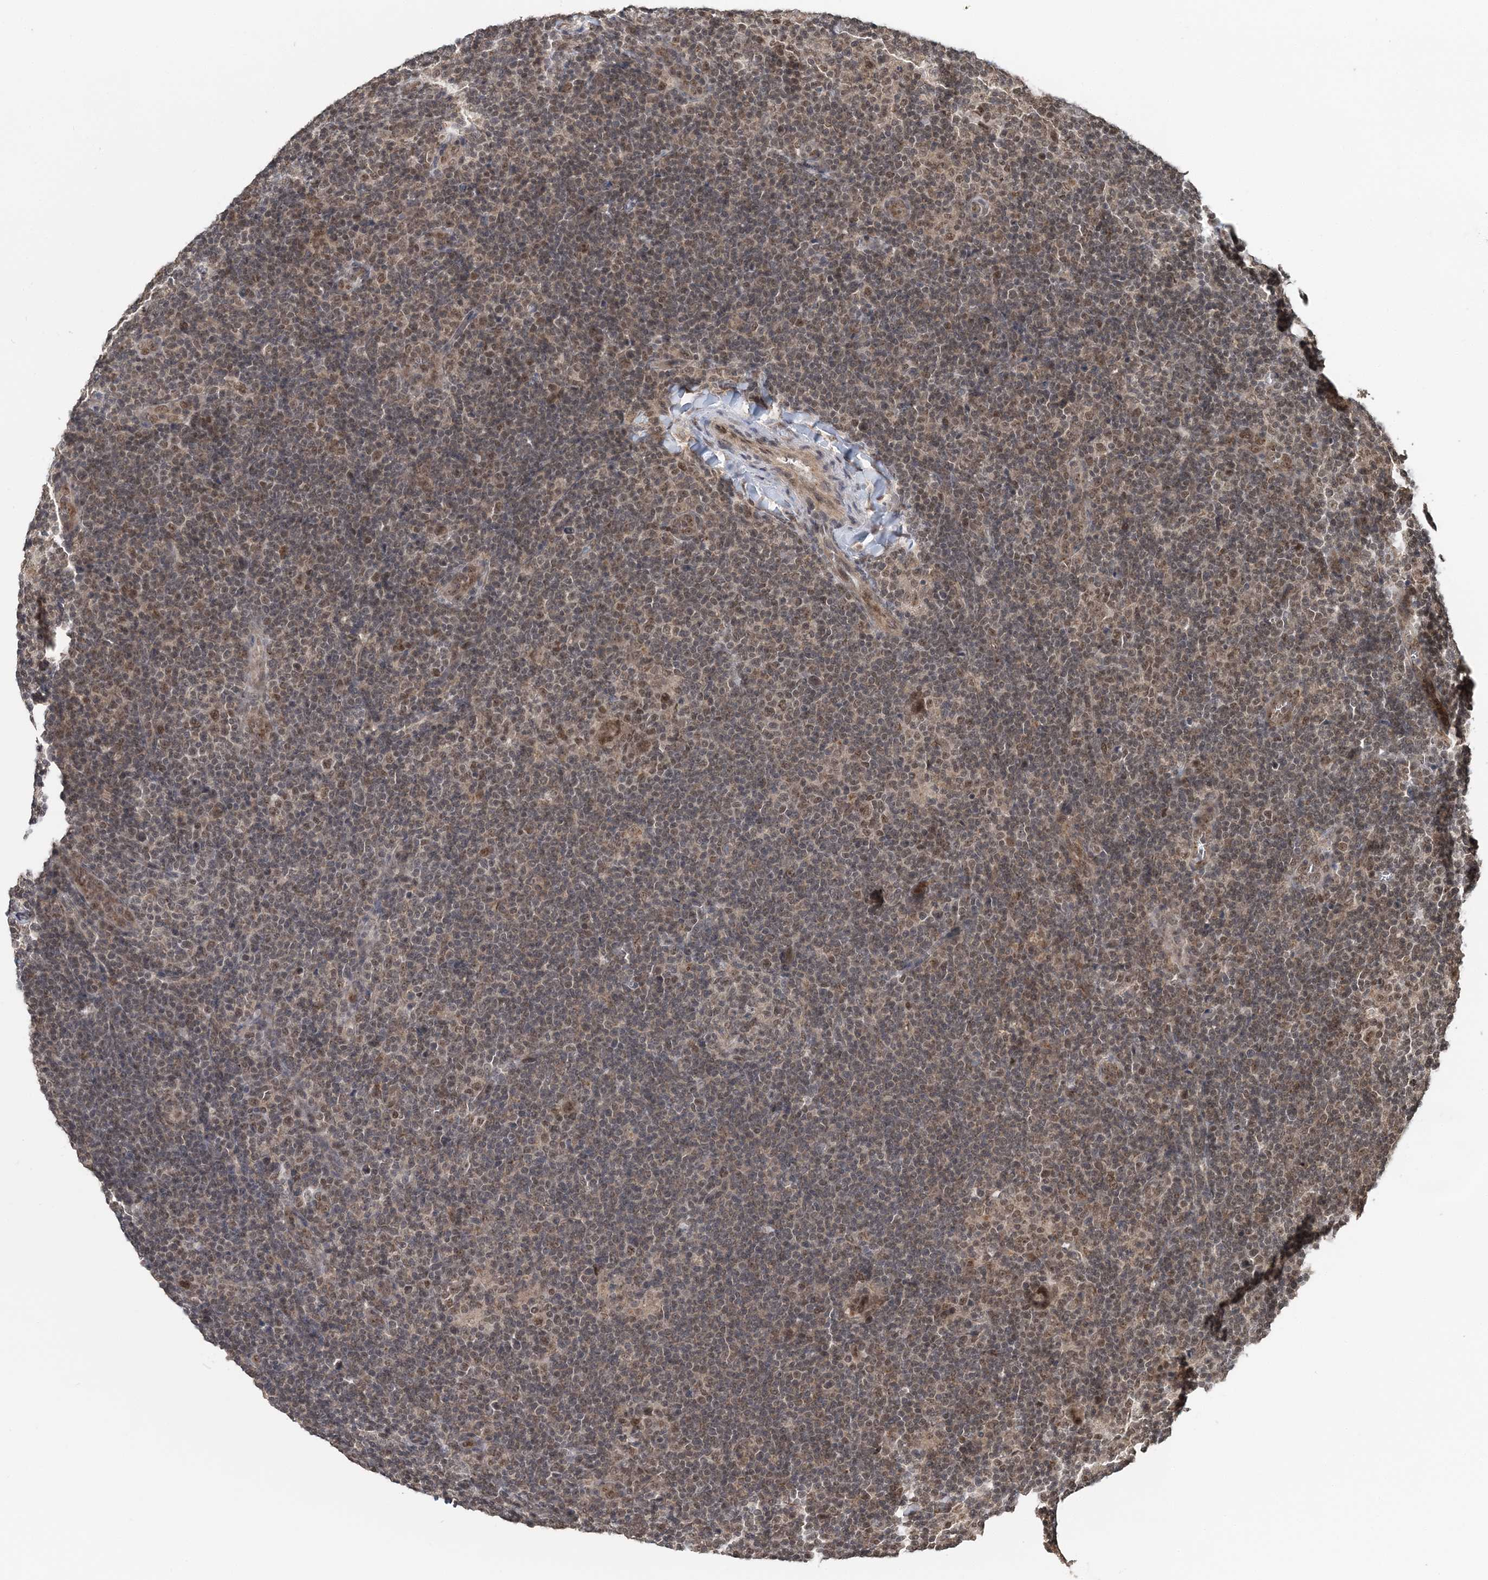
{"staining": {"intensity": "moderate", "quantity": ">75%", "location": "nuclear"}, "tissue": "lymphoma", "cell_type": "Tumor cells", "image_type": "cancer", "snomed": [{"axis": "morphology", "description": "Hodgkin's disease, NOS"}, {"axis": "topography", "description": "Lymph node"}], "caption": "Immunohistochemical staining of human Hodgkin's disease reveals medium levels of moderate nuclear protein staining in about >75% of tumor cells.", "gene": "TSHZ2", "patient": {"sex": "female", "age": 57}}